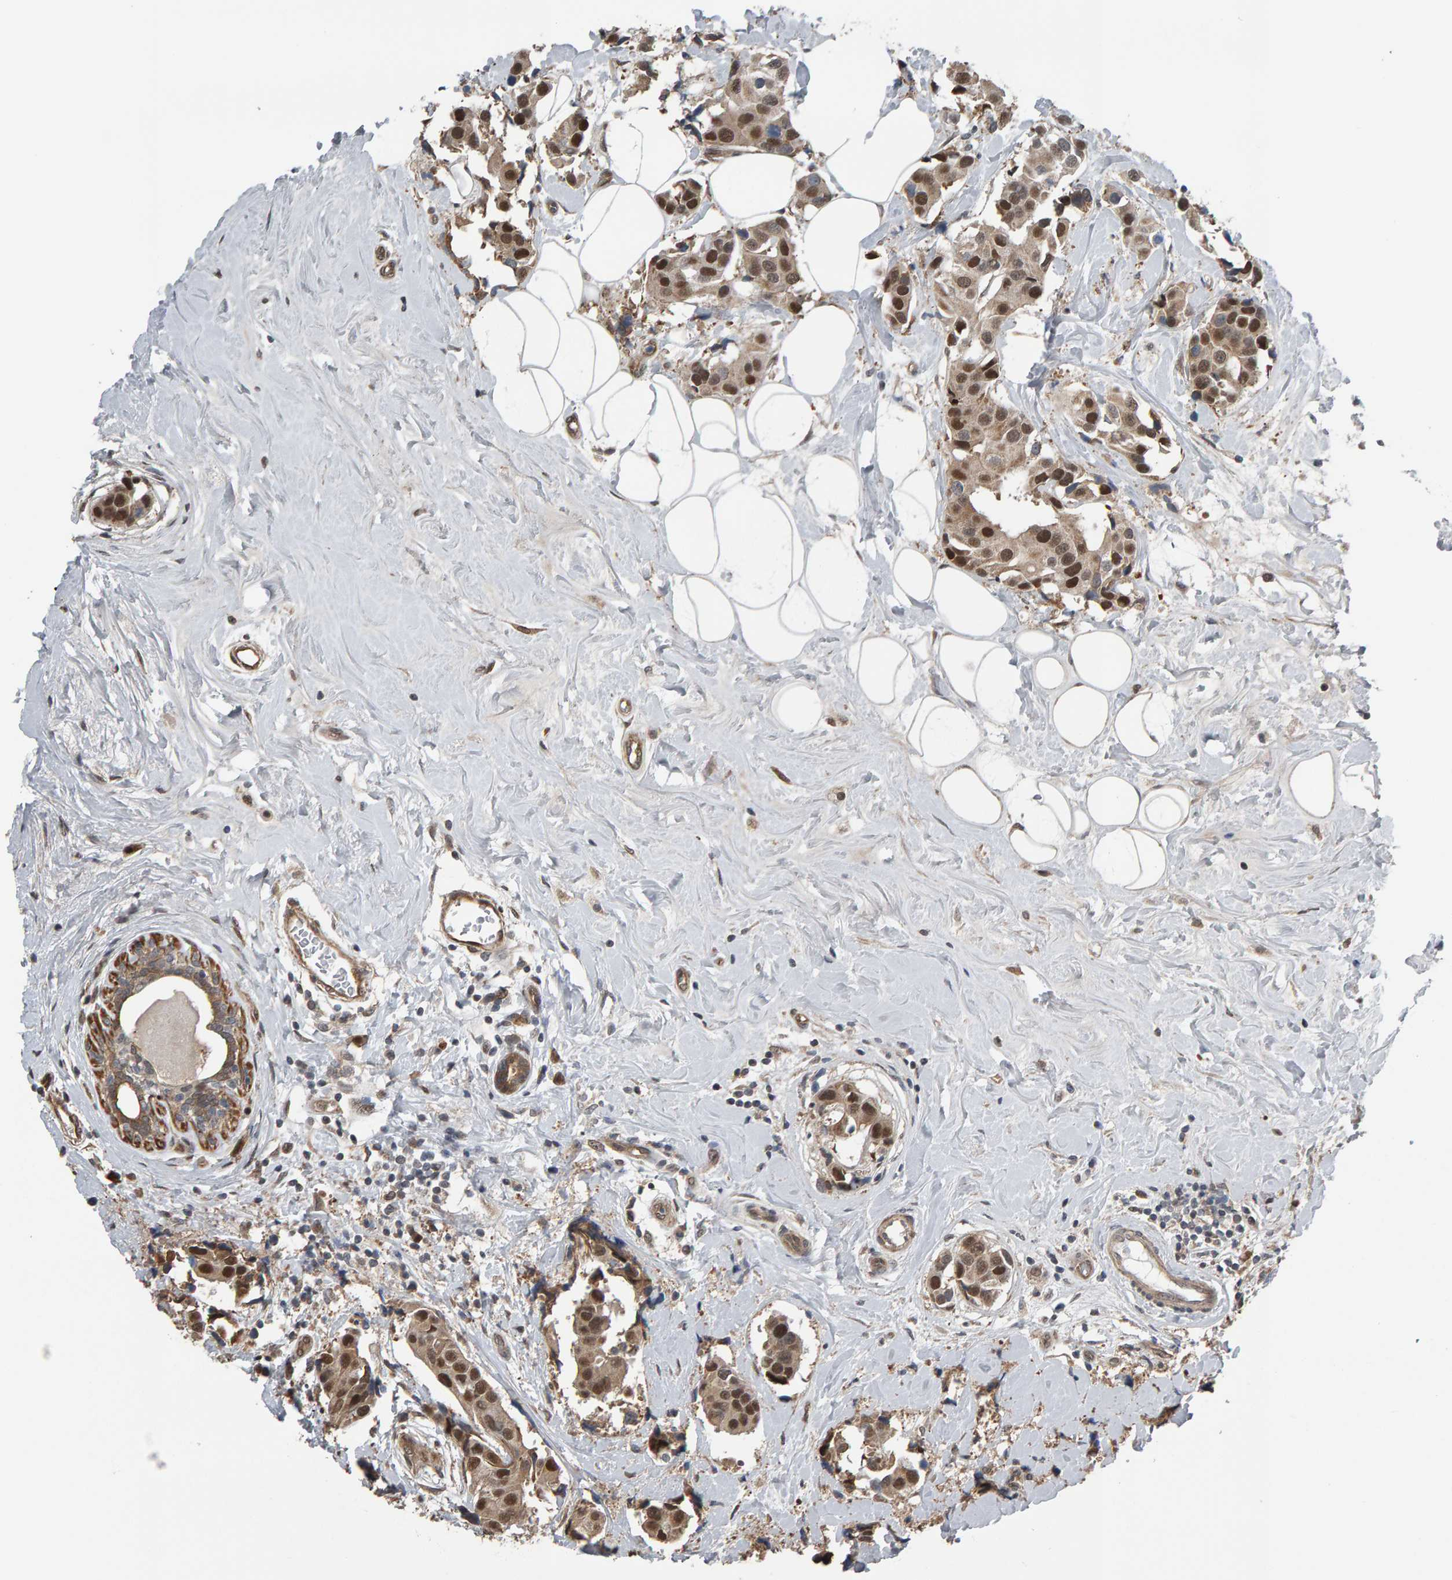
{"staining": {"intensity": "moderate", "quantity": ">75%", "location": "cytoplasmic/membranous,nuclear"}, "tissue": "breast cancer", "cell_type": "Tumor cells", "image_type": "cancer", "snomed": [{"axis": "morphology", "description": "Normal tissue, NOS"}, {"axis": "morphology", "description": "Duct carcinoma"}, {"axis": "topography", "description": "Breast"}], "caption": "Protein staining reveals moderate cytoplasmic/membranous and nuclear staining in about >75% of tumor cells in invasive ductal carcinoma (breast).", "gene": "COASY", "patient": {"sex": "female", "age": 39}}